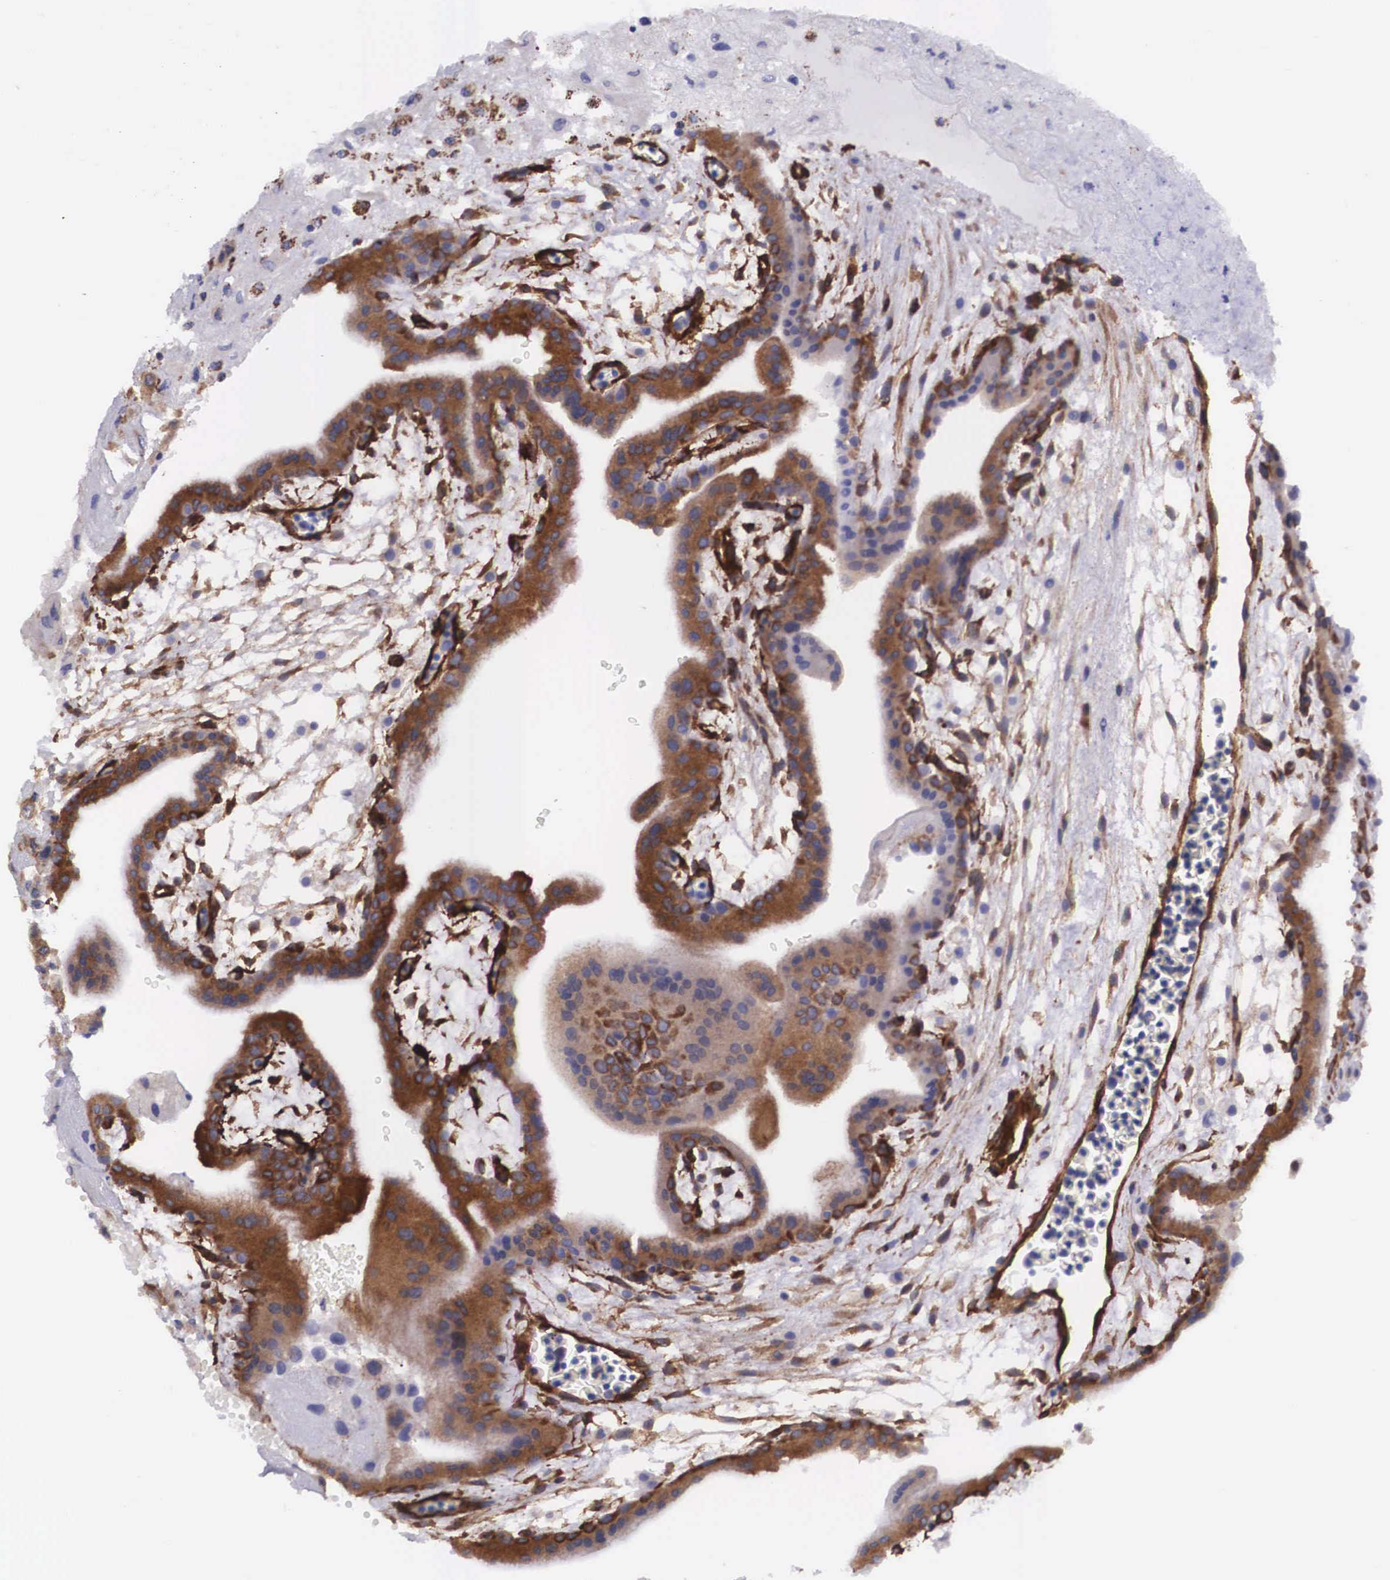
{"staining": {"intensity": "negative", "quantity": "none", "location": "none"}, "tissue": "placenta", "cell_type": "Decidual cells", "image_type": "normal", "snomed": [{"axis": "morphology", "description": "Normal tissue, NOS"}, {"axis": "topography", "description": "Placenta"}], "caption": "The image reveals no significant staining in decidual cells of placenta.", "gene": "BCAR1", "patient": {"sex": "female", "age": 35}}